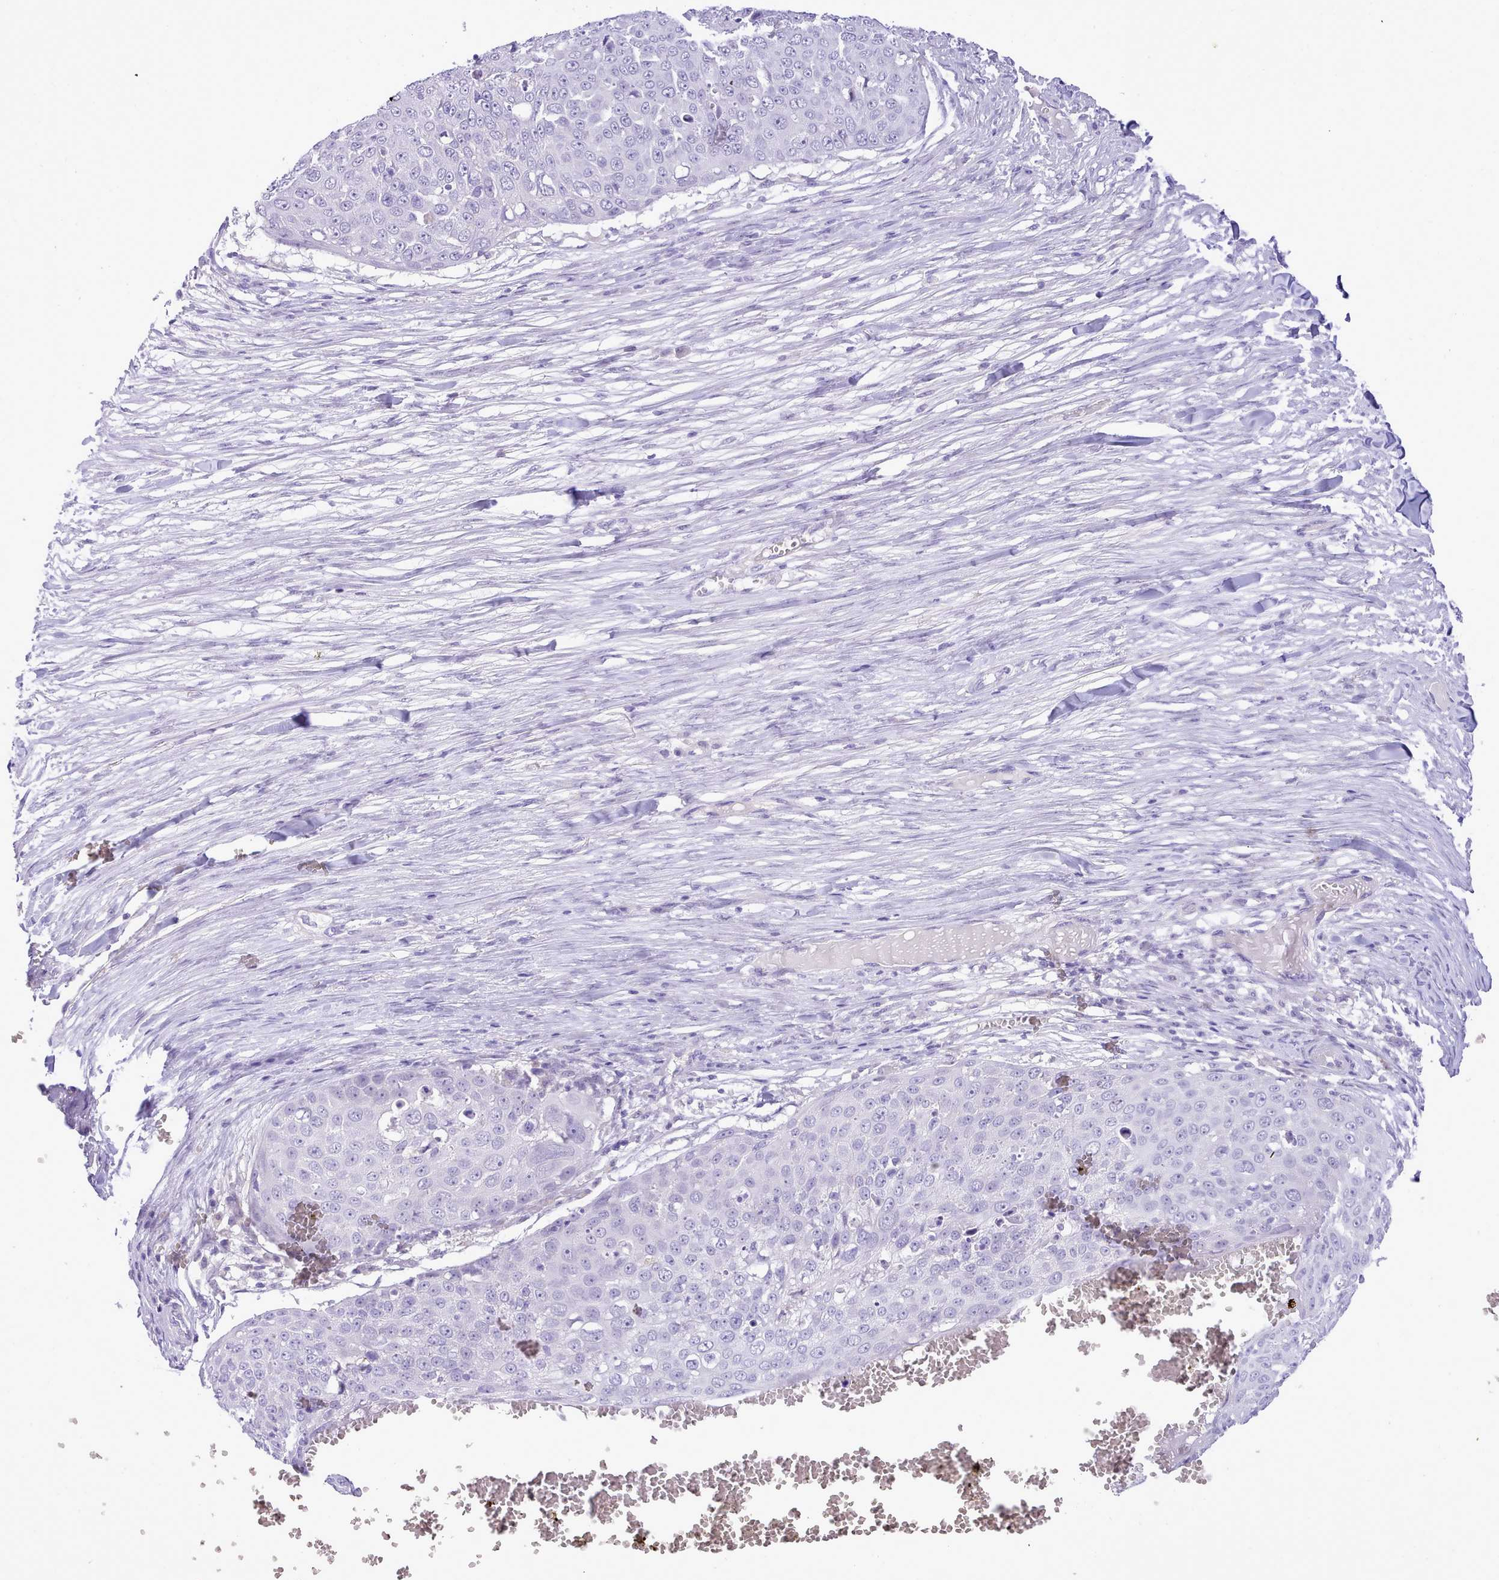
{"staining": {"intensity": "negative", "quantity": "none", "location": "none"}, "tissue": "skin cancer", "cell_type": "Tumor cells", "image_type": "cancer", "snomed": [{"axis": "morphology", "description": "Squamous cell carcinoma, NOS"}, {"axis": "topography", "description": "Skin"}], "caption": "Tumor cells show no significant protein expression in skin cancer.", "gene": "LRRC37A", "patient": {"sex": "male", "age": 71}}